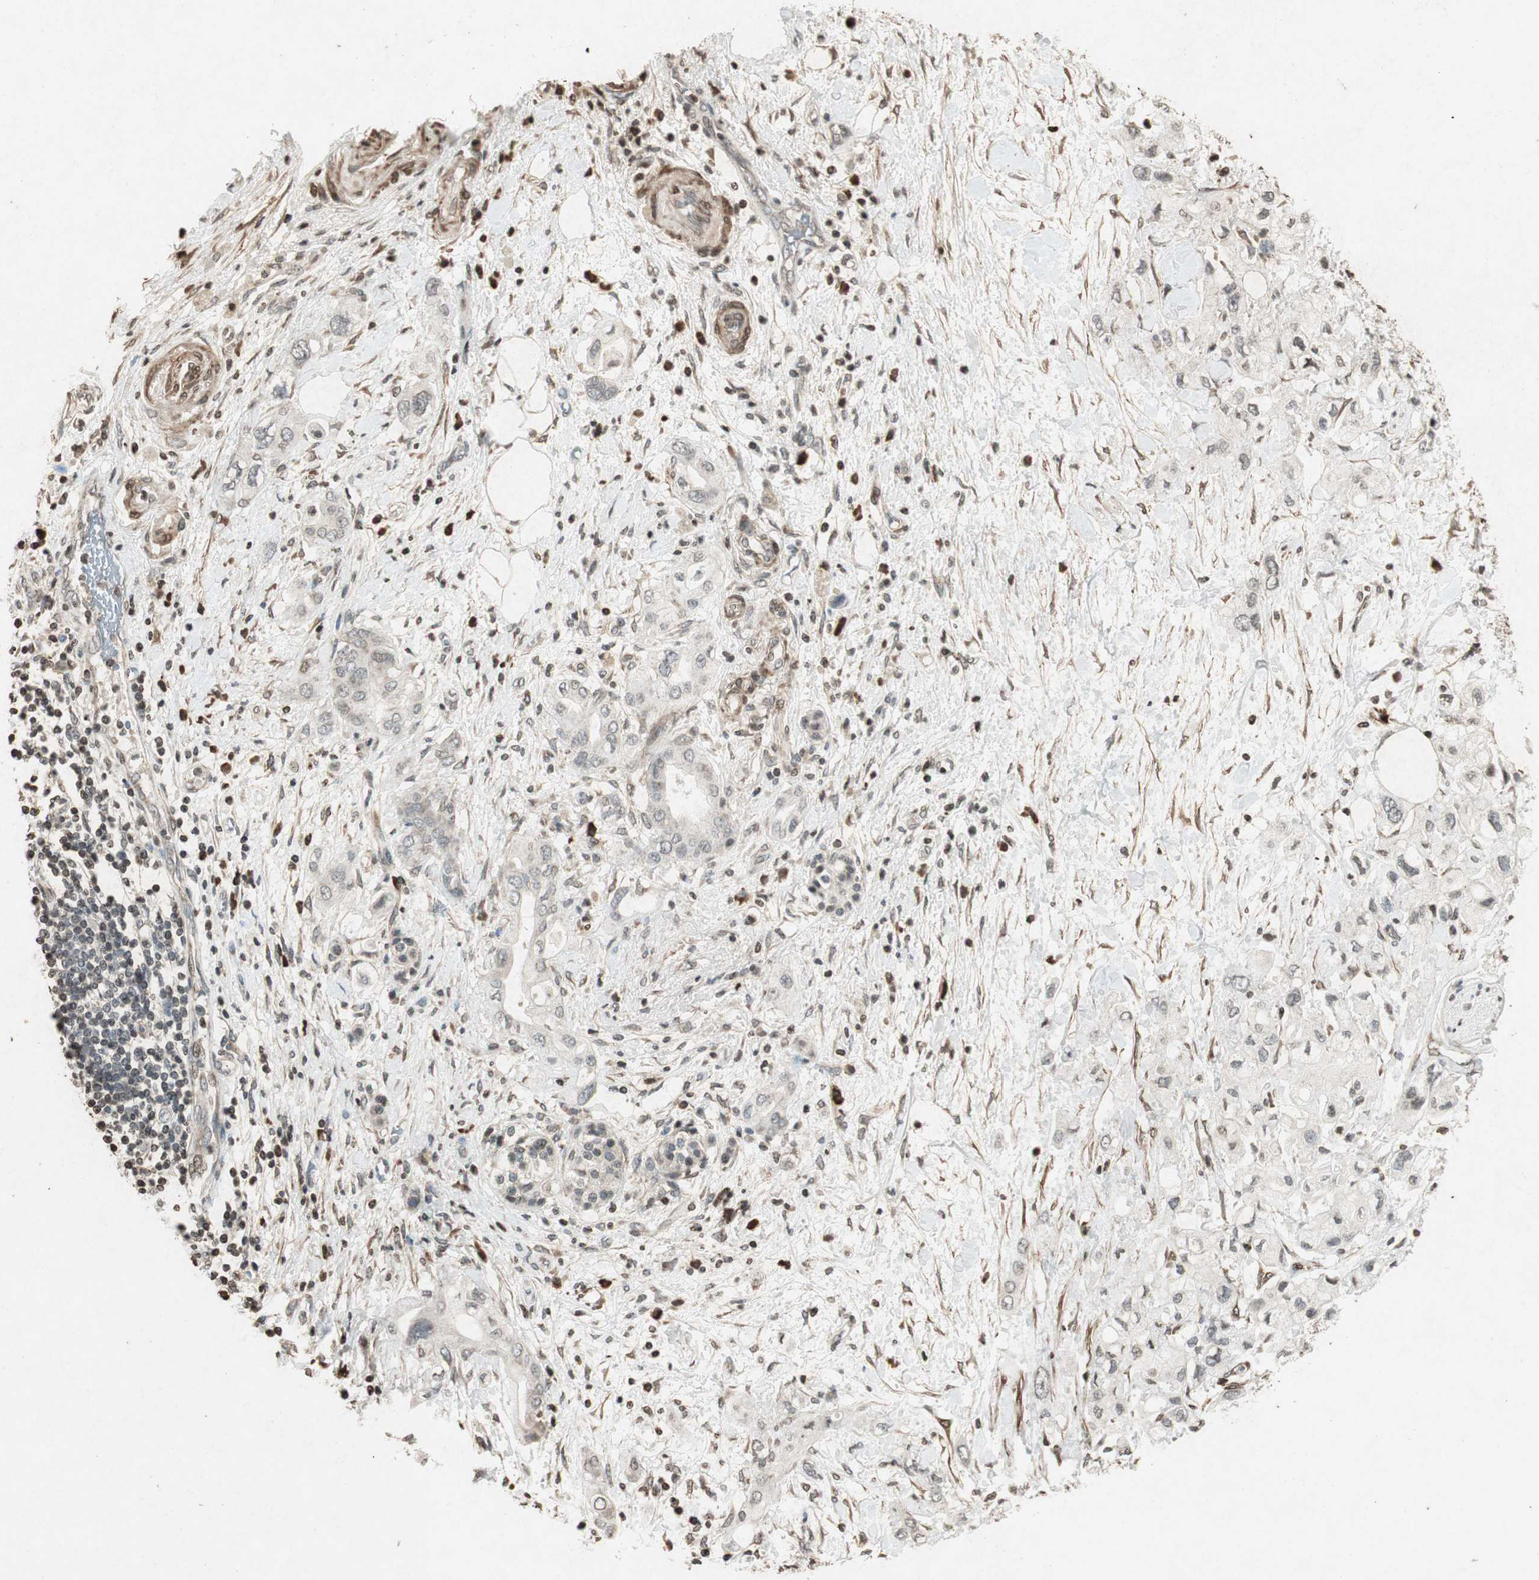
{"staining": {"intensity": "negative", "quantity": "none", "location": "none"}, "tissue": "pancreatic cancer", "cell_type": "Tumor cells", "image_type": "cancer", "snomed": [{"axis": "morphology", "description": "Adenocarcinoma, NOS"}, {"axis": "topography", "description": "Pancreas"}], "caption": "This image is of pancreatic cancer stained with immunohistochemistry to label a protein in brown with the nuclei are counter-stained blue. There is no staining in tumor cells.", "gene": "PRKG1", "patient": {"sex": "female", "age": 56}}